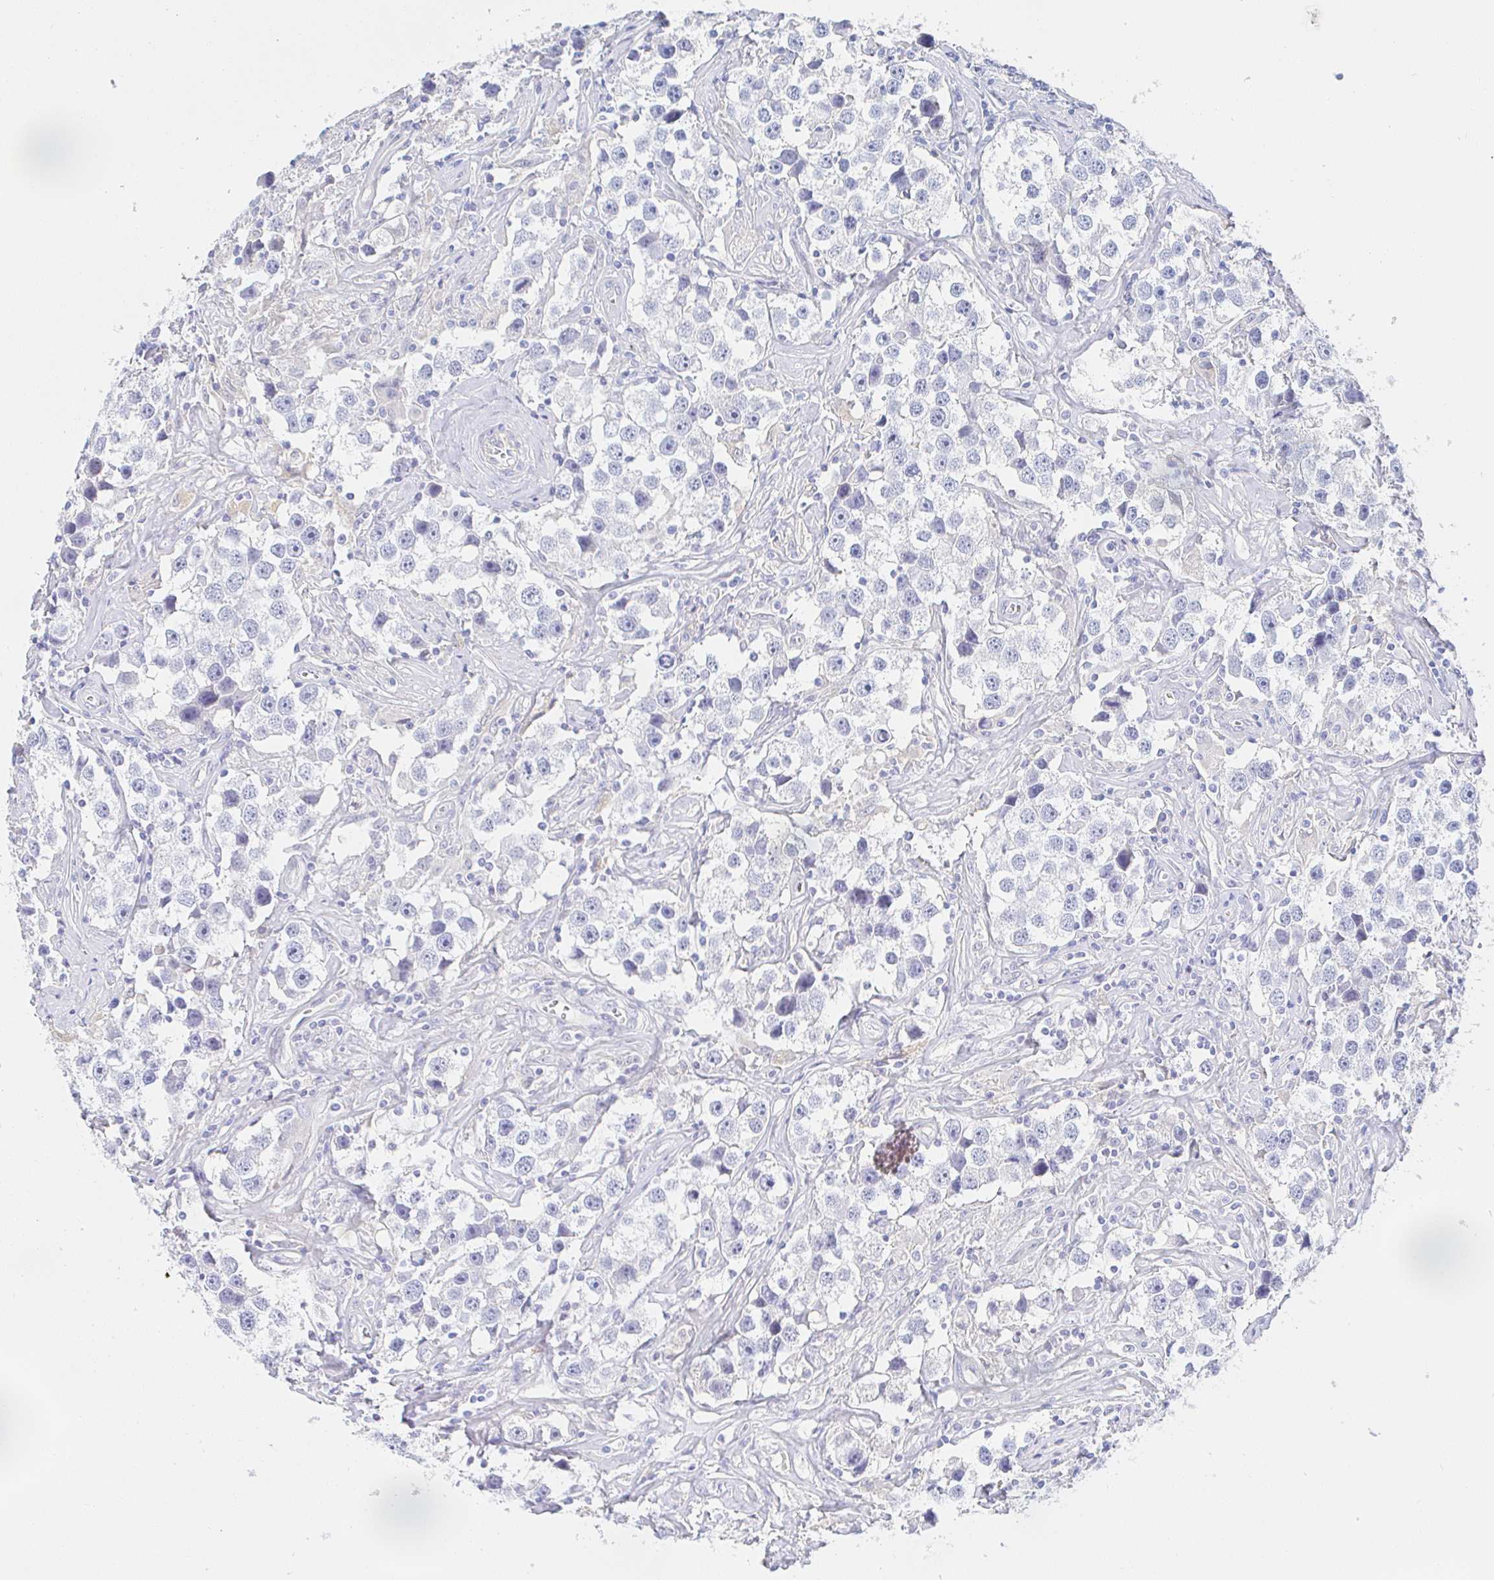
{"staining": {"intensity": "negative", "quantity": "none", "location": "none"}, "tissue": "testis cancer", "cell_type": "Tumor cells", "image_type": "cancer", "snomed": [{"axis": "morphology", "description": "Seminoma, NOS"}, {"axis": "topography", "description": "Testis"}], "caption": "Tumor cells are negative for protein expression in human testis cancer. (Stains: DAB IHC with hematoxylin counter stain, Microscopy: brightfield microscopy at high magnification).", "gene": "PDE6B", "patient": {"sex": "male", "age": 49}}